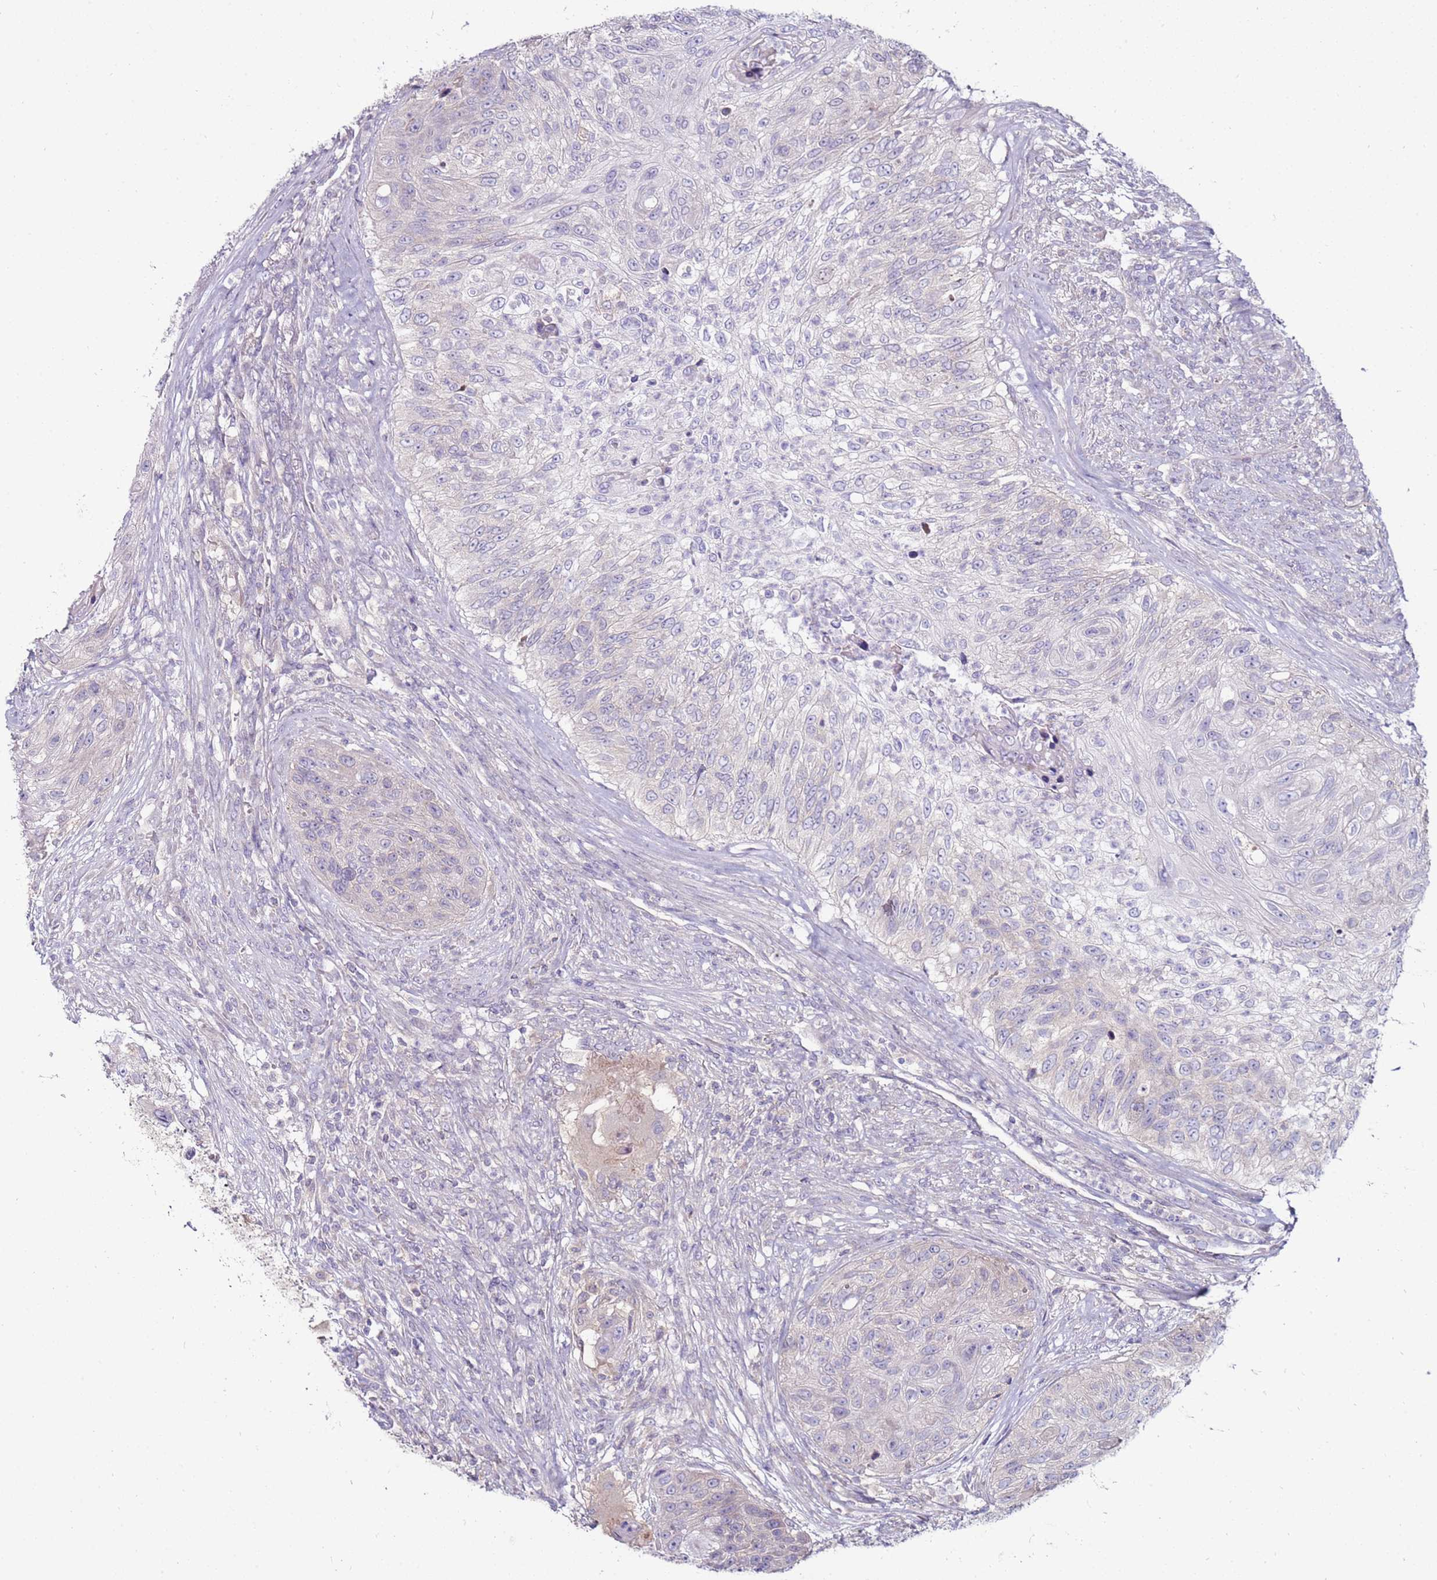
{"staining": {"intensity": "negative", "quantity": "none", "location": "none"}, "tissue": "urothelial cancer", "cell_type": "Tumor cells", "image_type": "cancer", "snomed": [{"axis": "morphology", "description": "Urothelial carcinoma, High grade"}, {"axis": "topography", "description": "Urinary bladder"}], "caption": "Urothelial carcinoma (high-grade) was stained to show a protein in brown. There is no significant expression in tumor cells. The staining is performed using DAB brown chromogen with nuclei counter-stained in using hematoxylin.", "gene": "GPN3", "patient": {"sex": "female", "age": 60}}